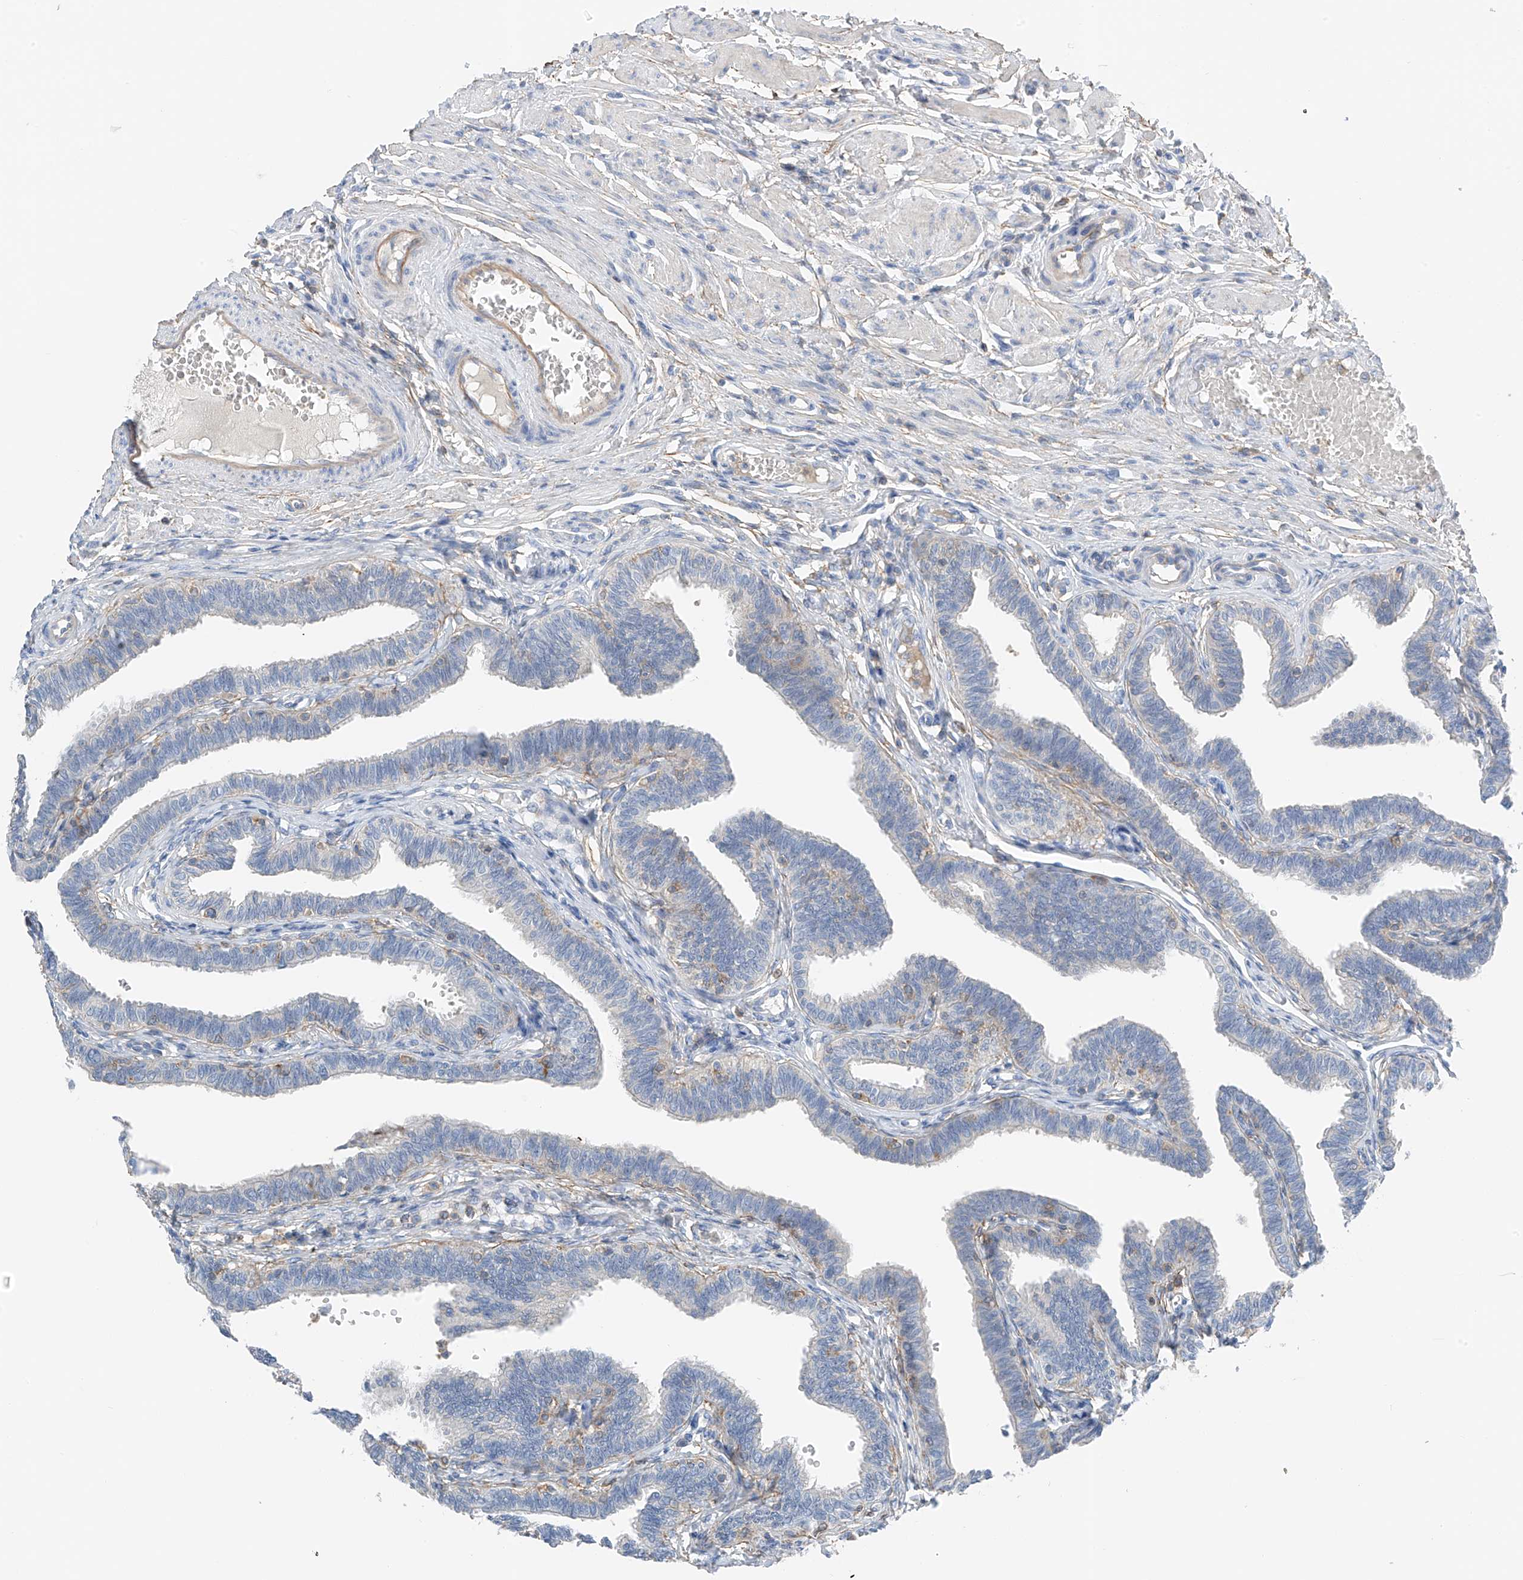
{"staining": {"intensity": "negative", "quantity": "none", "location": "none"}, "tissue": "fallopian tube", "cell_type": "Glandular cells", "image_type": "normal", "snomed": [{"axis": "morphology", "description": "Normal tissue, NOS"}, {"axis": "topography", "description": "Fallopian tube"}, {"axis": "topography", "description": "Ovary"}], "caption": "Protein analysis of unremarkable fallopian tube shows no significant staining in glandular cells.", "gene": "NALCN", "patient": {"sex": "female", "age": 23}}